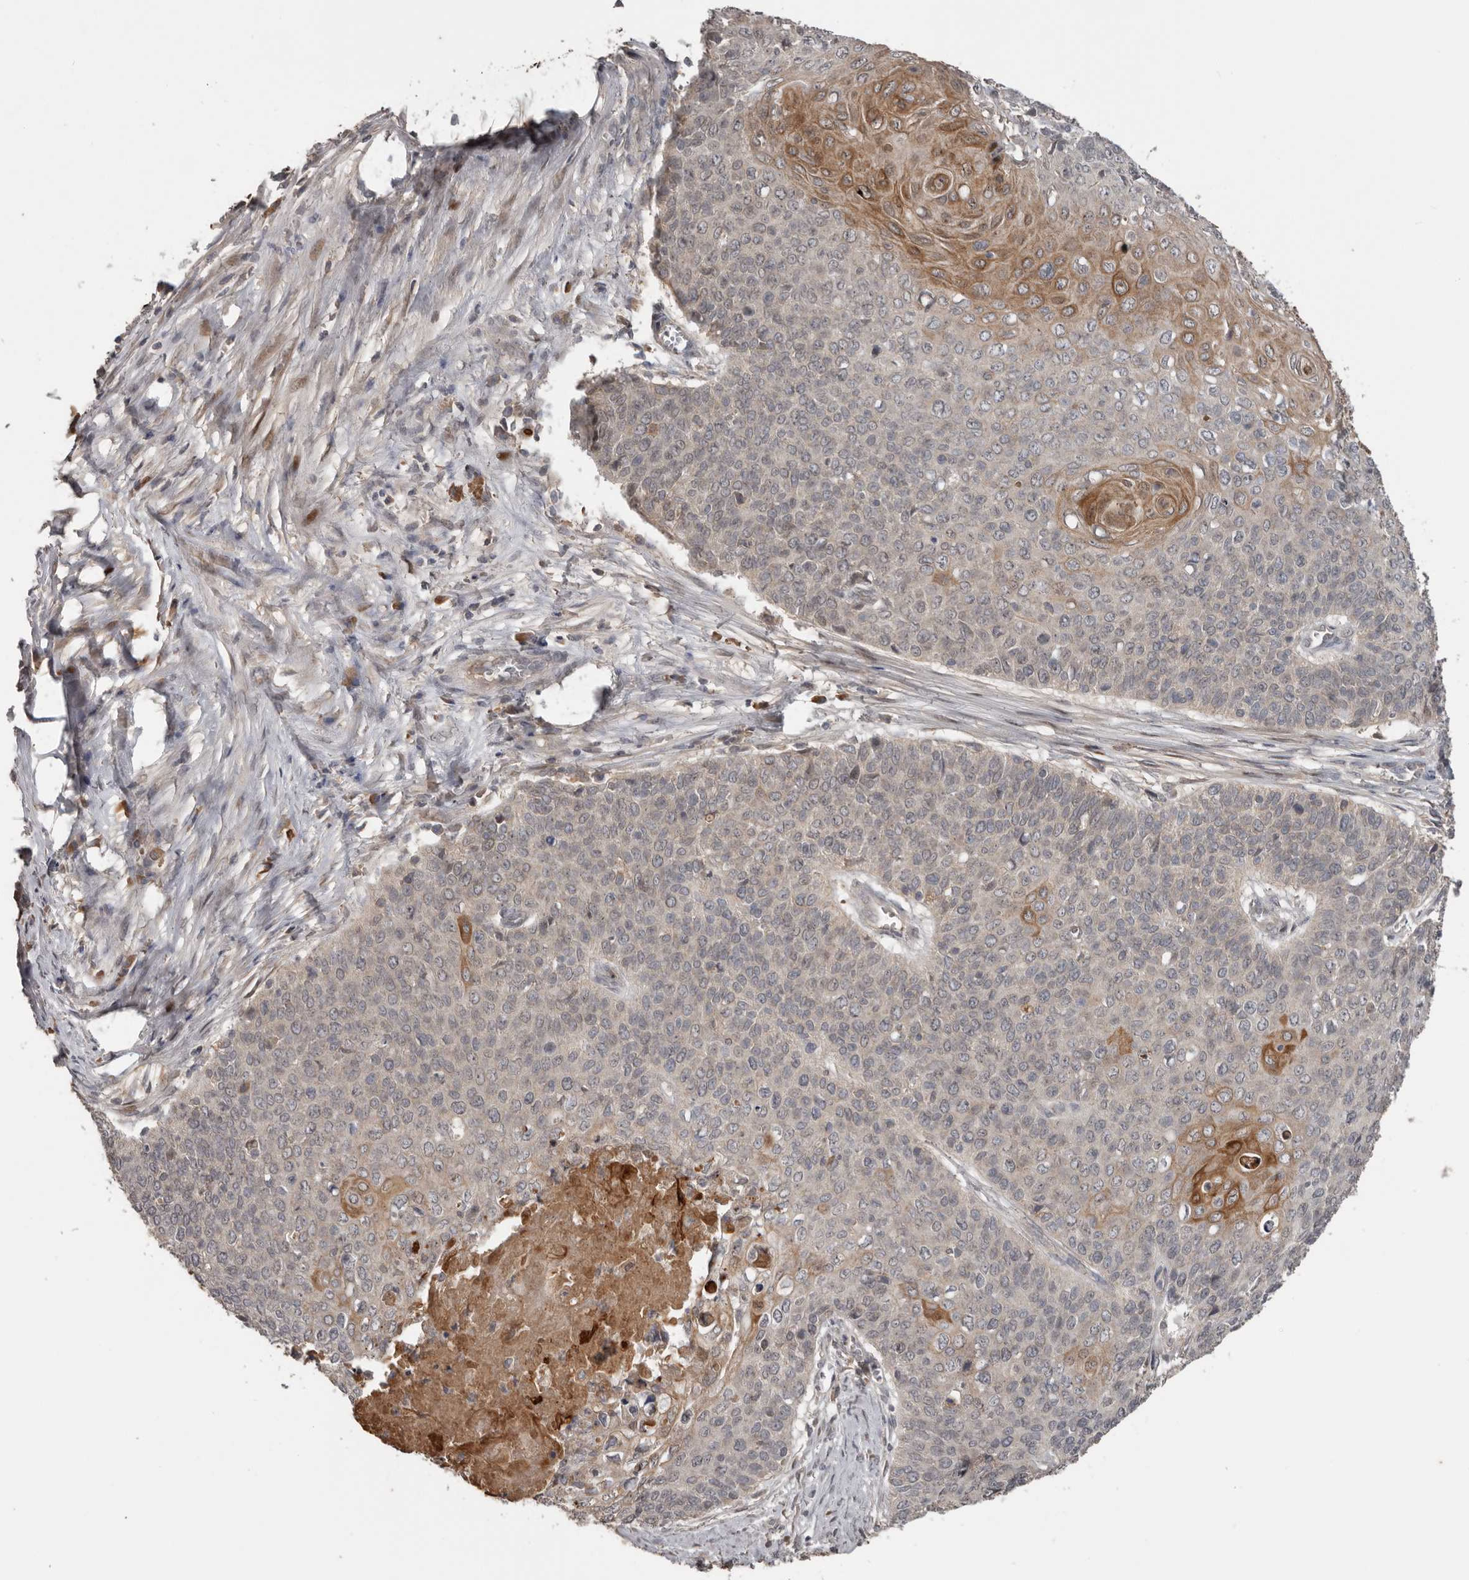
{"staining": {"intensity": "moderate", "quantity": "<25%", "location": "cytoplasmic/membranous"}, "tissue": "cervical cancer", "cell_type": "Tumor cells", "image_type": "cancer", "snomed": [{"axis": "morphology", "description": "Squamous cell carcinoma, NOS"}, {"axis": "topography", "description": "Cervix"}], "caption": "This is an image of IHC staining of cervical cancer, which shows moderate expression in the cytoplasmic/membranous of tumor cells.", "gene": "NMUR1", "patient": {"sex": "female", "age": 39}}